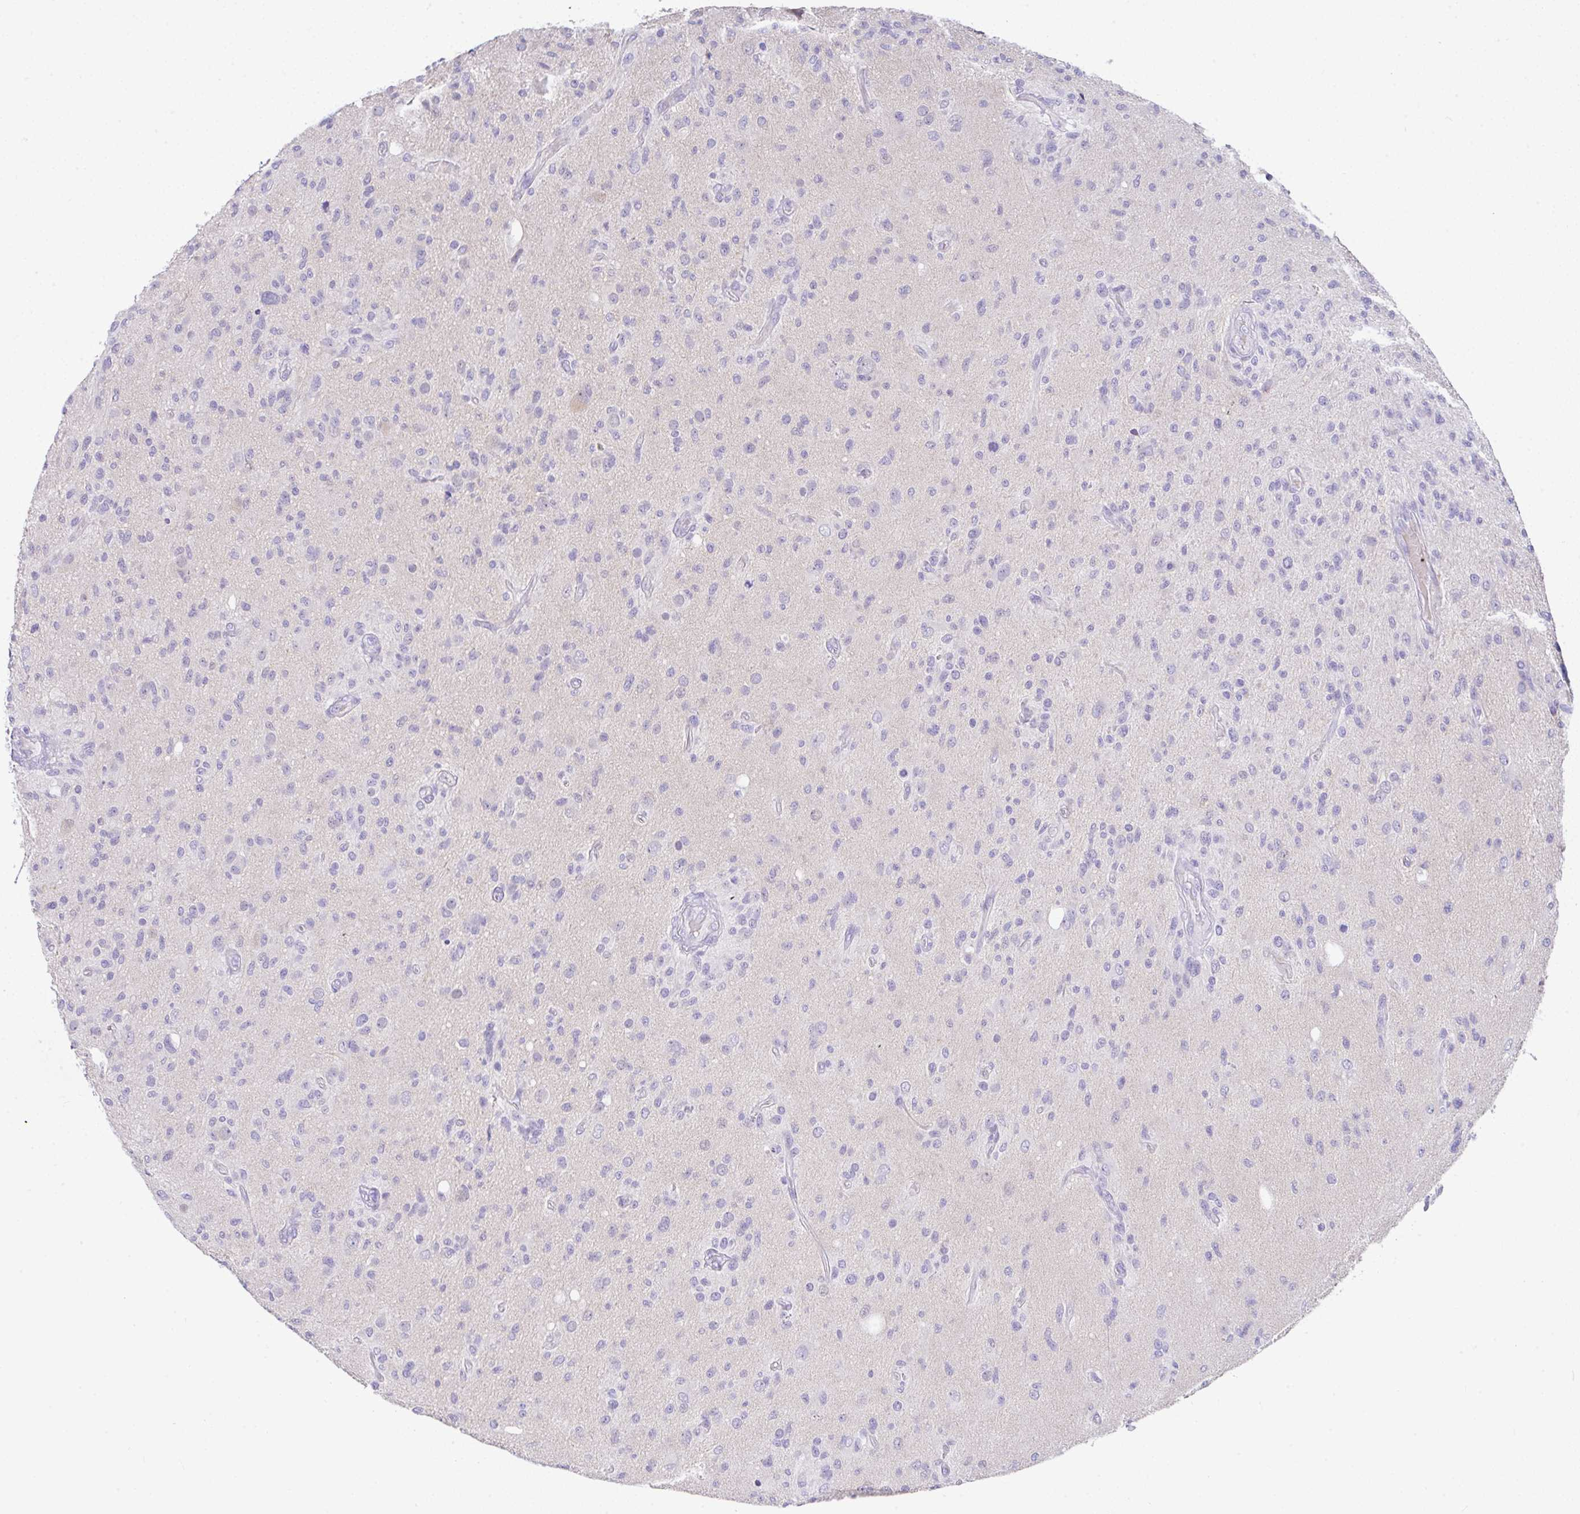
{"staining": {"intensity": "negative", "quantity": "none", "location": "none"}, "tissue": "glioma", "cell_type": "Tumor cells", "image_type": "cancer", "snomed": [{"axis": "morphology", "description": "Glioma, malignant, High grade"}, {"axis": "topography", "description": "Brain"}], "caption": "High power microscopy photomicrograph of an immunohistochemistry (IHC) photomicrograph of malignant glioma (high-grade), revealing no significant staining in tumor cells.", "gene": "SERPINE3", "patient": {"sex": "female", "age": 67}}